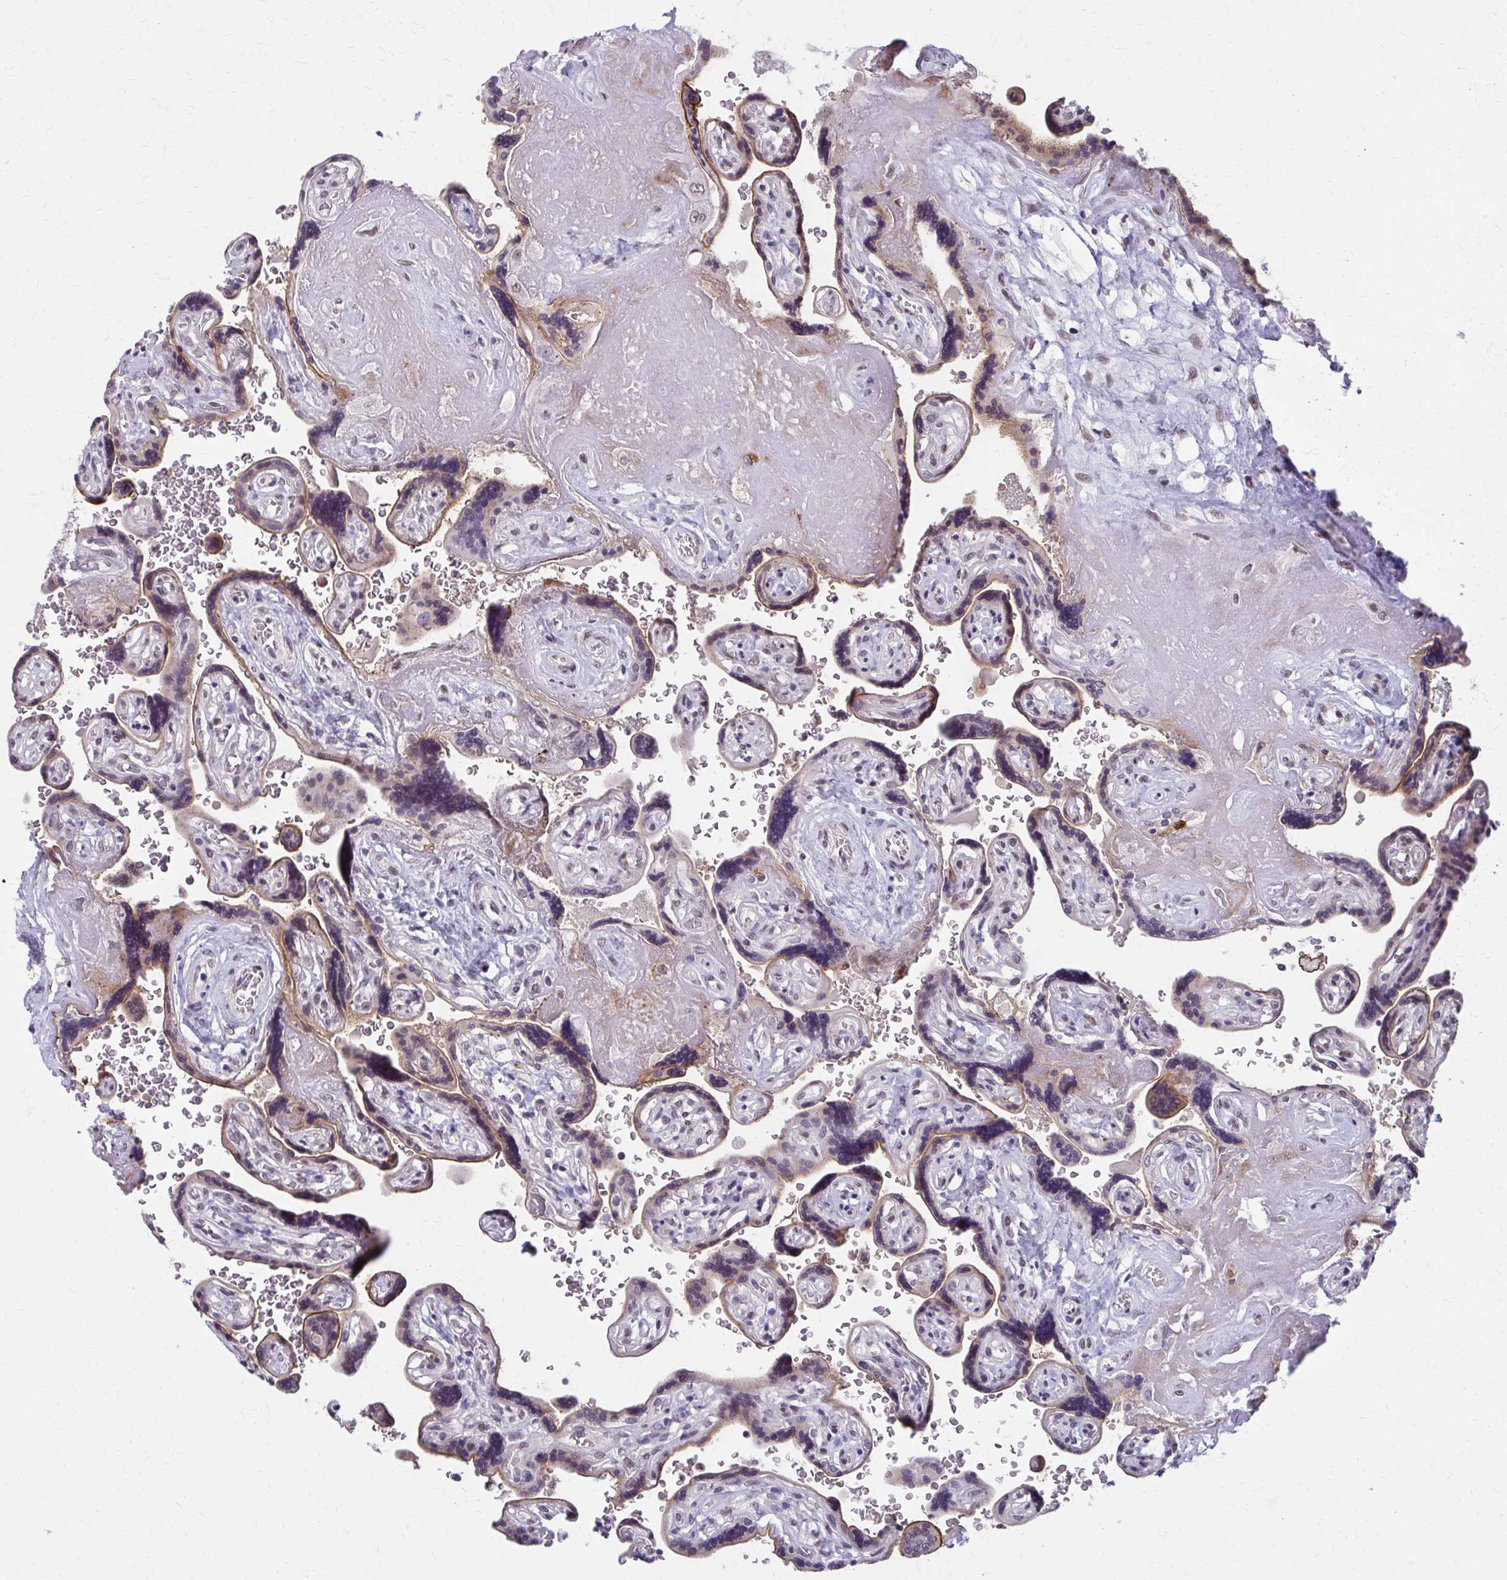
{"staining": {"intensity": "weak", "quantity": "25%-75%", "location": "nuclear"}, "tissue": "placenta", "cell_type": "Decidual cells", "image_type": "normal", "snomed": [{"axis": "morphology", "description": "Normal tissue, NOS"}, {"axis": "topography", "description": "Placenta"}], "caption": "DAB (3,3'-diaminobenzidine) immunohistochemical staining of benign placenta reveals weak nuclear protein staining in approximately 25%-75% of decidual cells. (DAB = brown stain, brightfield microscopy at high magnification).", "gene": "SETBP1", "patient": {"sex": "female", "age": 32}}